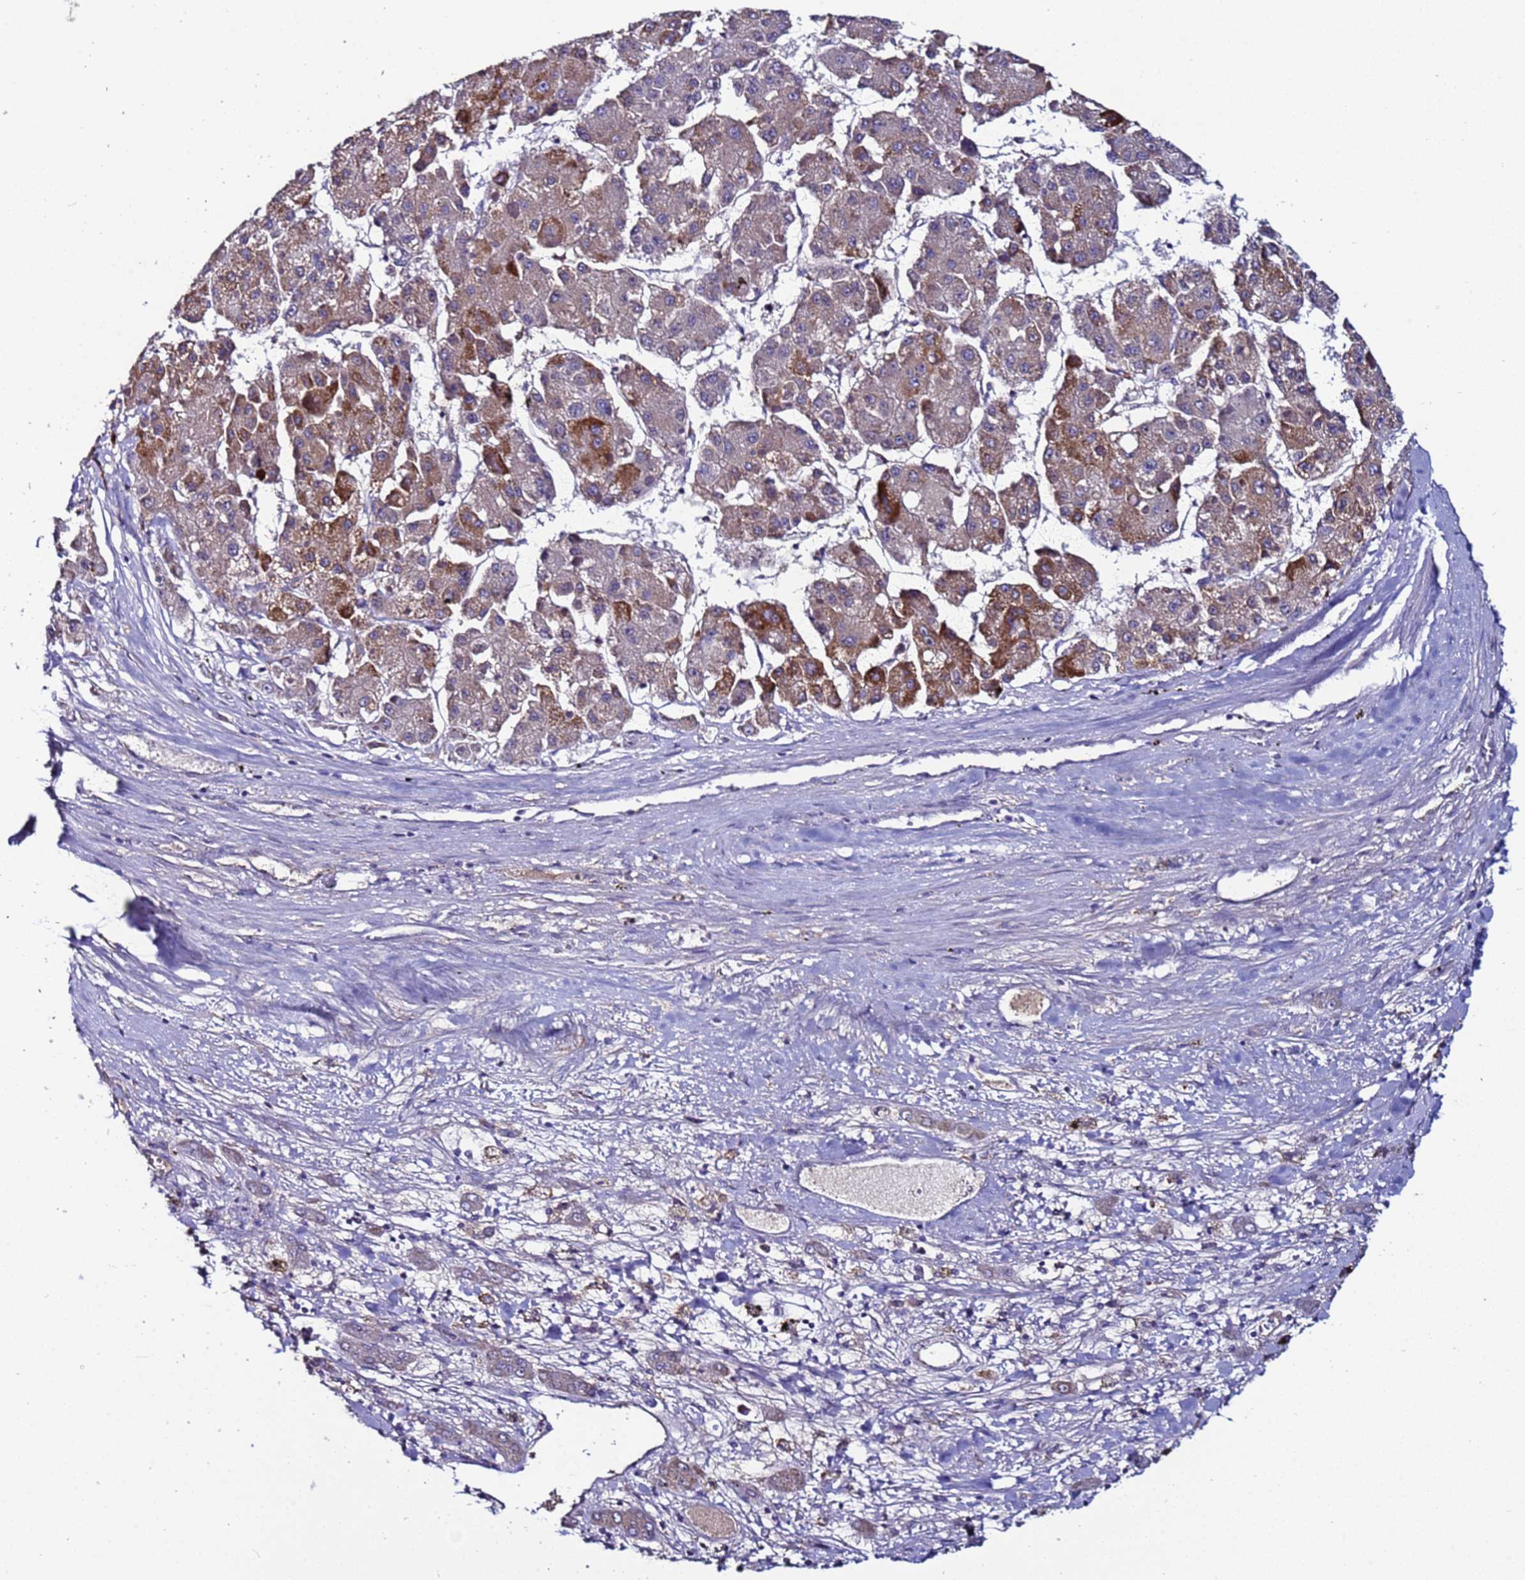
{"staining": {"intensity": "strong", "quantity": "25%-75%", "location": "cytoplasmic/membranous"}, "tissue": "liver cancer", "cell_type": "Tumor cells", "image_type": "cancer", "snomed": [{"axis": "morphology", "description": "Carcinoma, Hepatocellular, NOS"}, {"axis": "topography", "description": "Liver"}], "caption": "Immunohistochemistry histopathology image of human liver cancer (hepatocellular carcinoma) stained for a protein (brown), which exhibits high levels of strong cytoplasmic/membranous staining in about 25%-75% of tumor cells.", "gene": "ZNF248", "patient": {"sex": "female", "age": 73}}